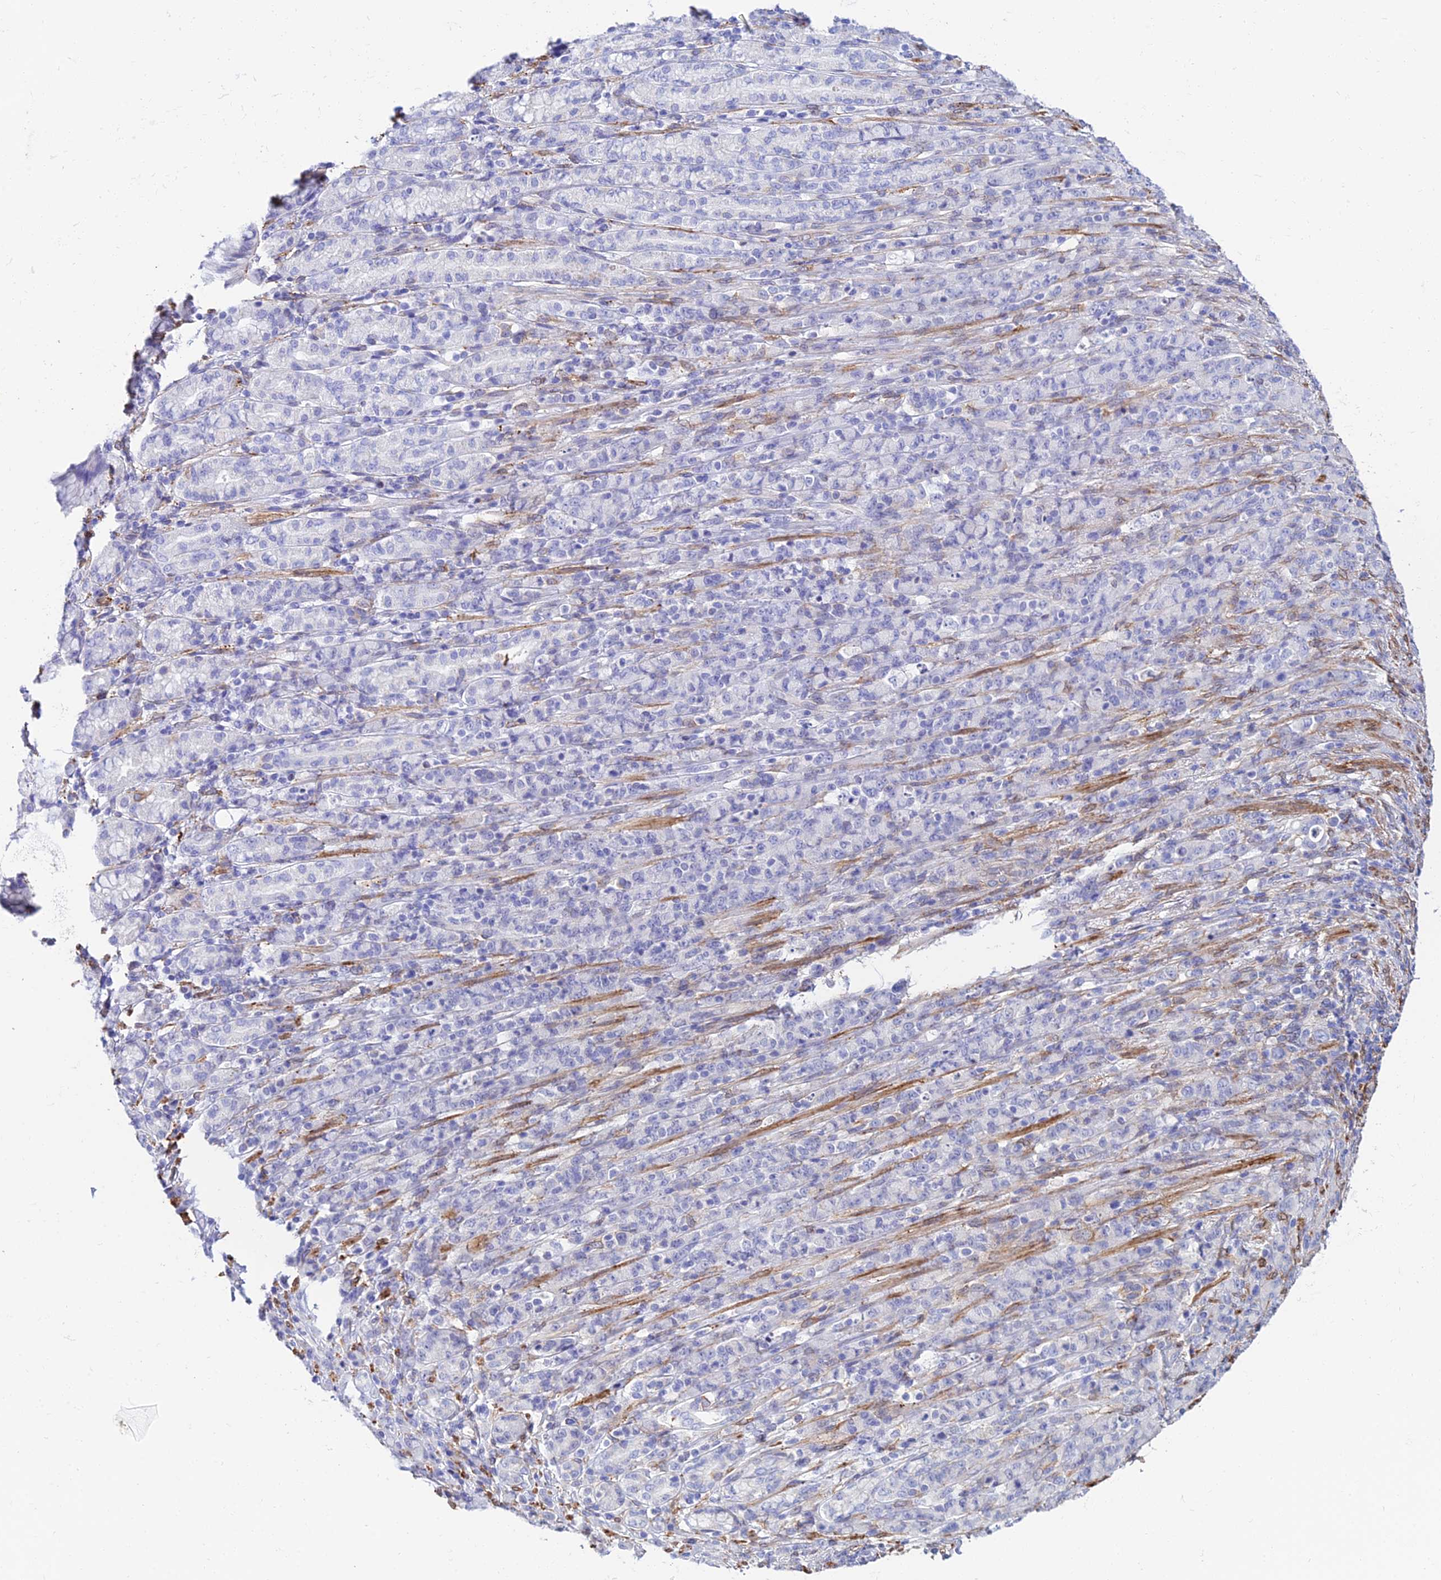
{"staining": {"intensity": "negative", "quantity": "none", "location": "none"}, "tissue": "stomach cancer", "cell_type": "Tumor cells", "image_type": "cancer", "snomed": [{"axis": "morphology", "description": "Normal tissue, NOS"}, {"axis": "morphology", "description": "Adenocarcinoma, NOS"}, {"axis": "topography", "description": "Stomach"}], "caption": "There is no significant staining in tumor cells of stomach cancer.", "gene": "MXRA7", "patient": {"sex": "female", "age": 79}}